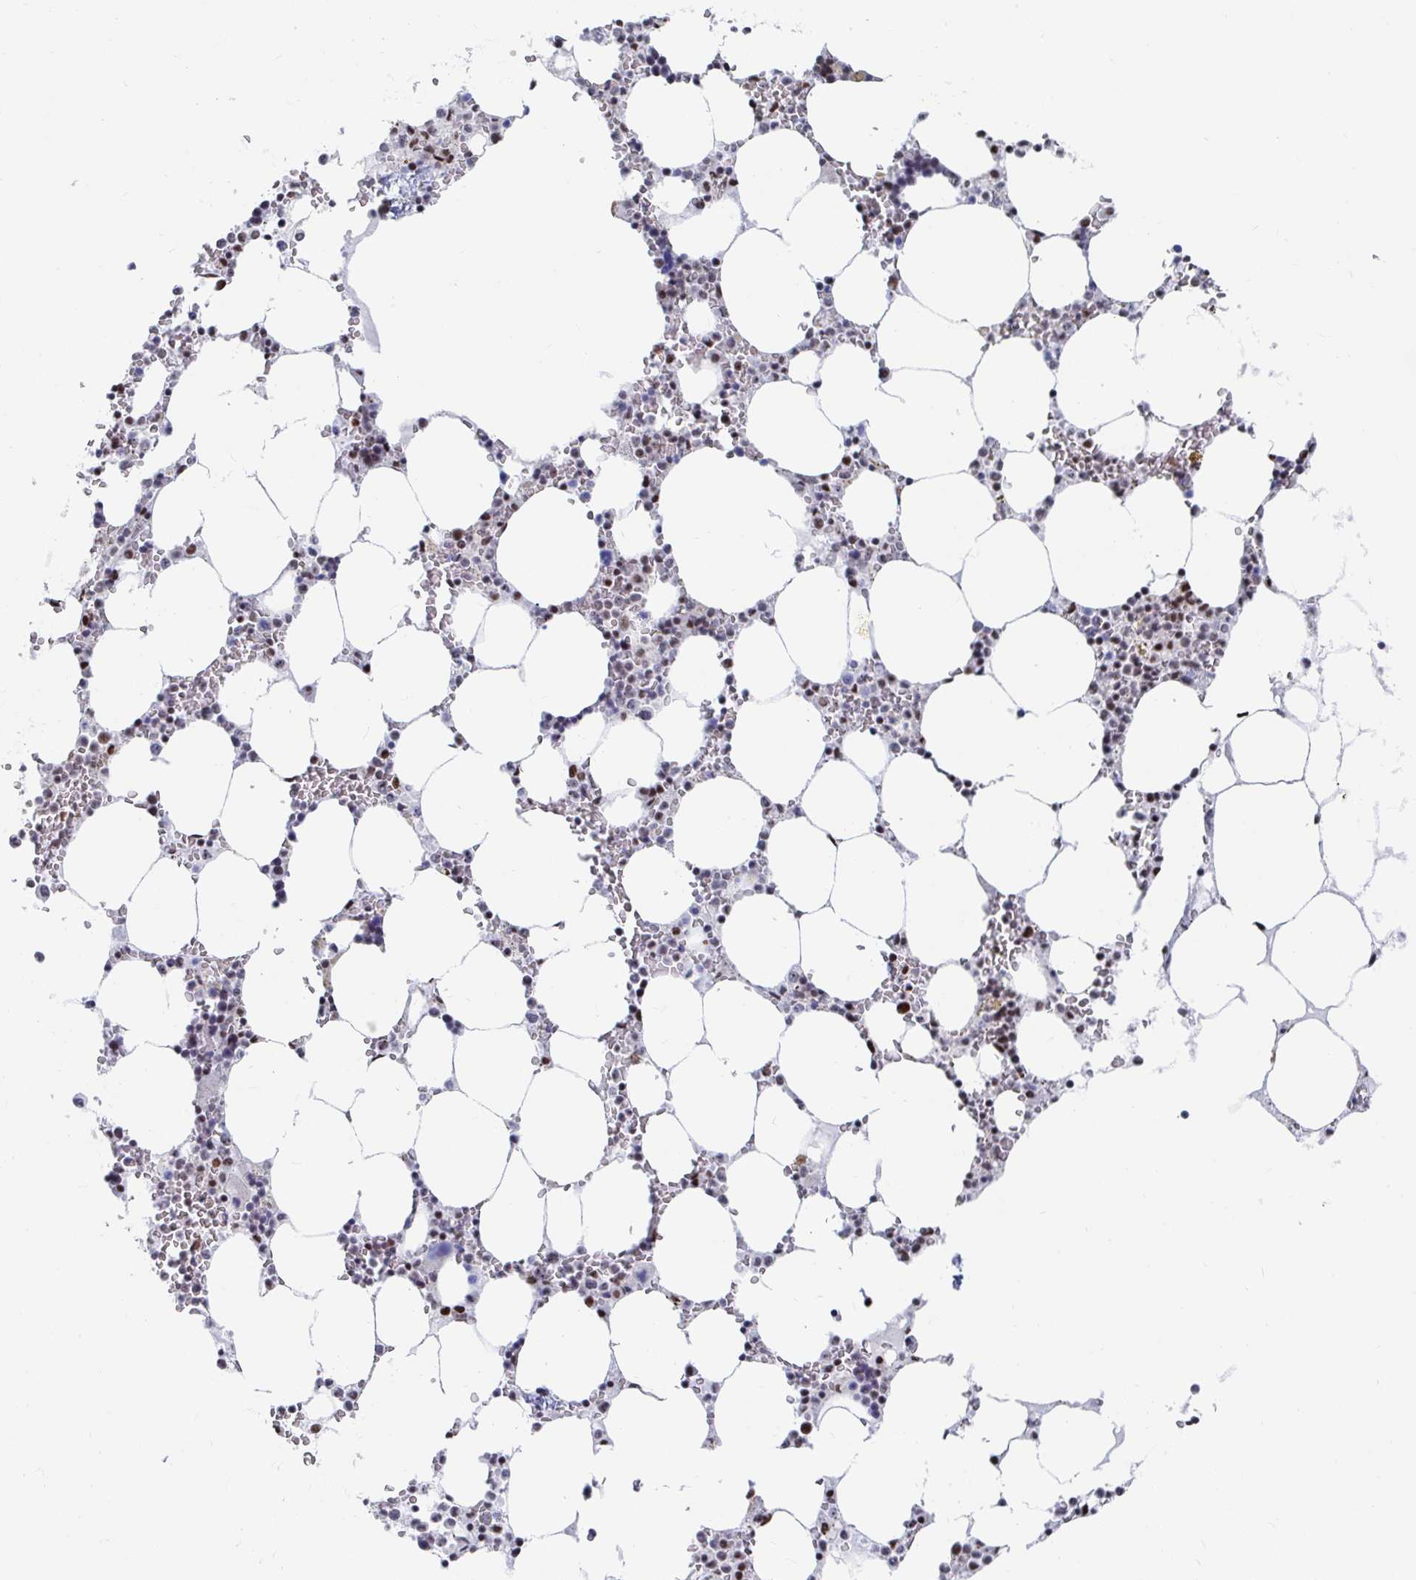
{"staining": {"intensity": "moderate", "quantity": "<25%", "location": "nuclear"}, "tissue": "bone marrow", "cell_type": "Hematopoietic cells", "image_type": "normal", "snomed": [{"axis": "morphology", "description": "Normal tissue, NOS"}, {"axis": "topography", "description": "Bone marrow"}], "caption": "Immunohistochemical staining of benign human bone marrow reveals moderate nuclear protein positivity in approximately <25% of hematopoietic cells.", "gene": "SIRT7", "patient": {"sex": "male", "age": 64}}